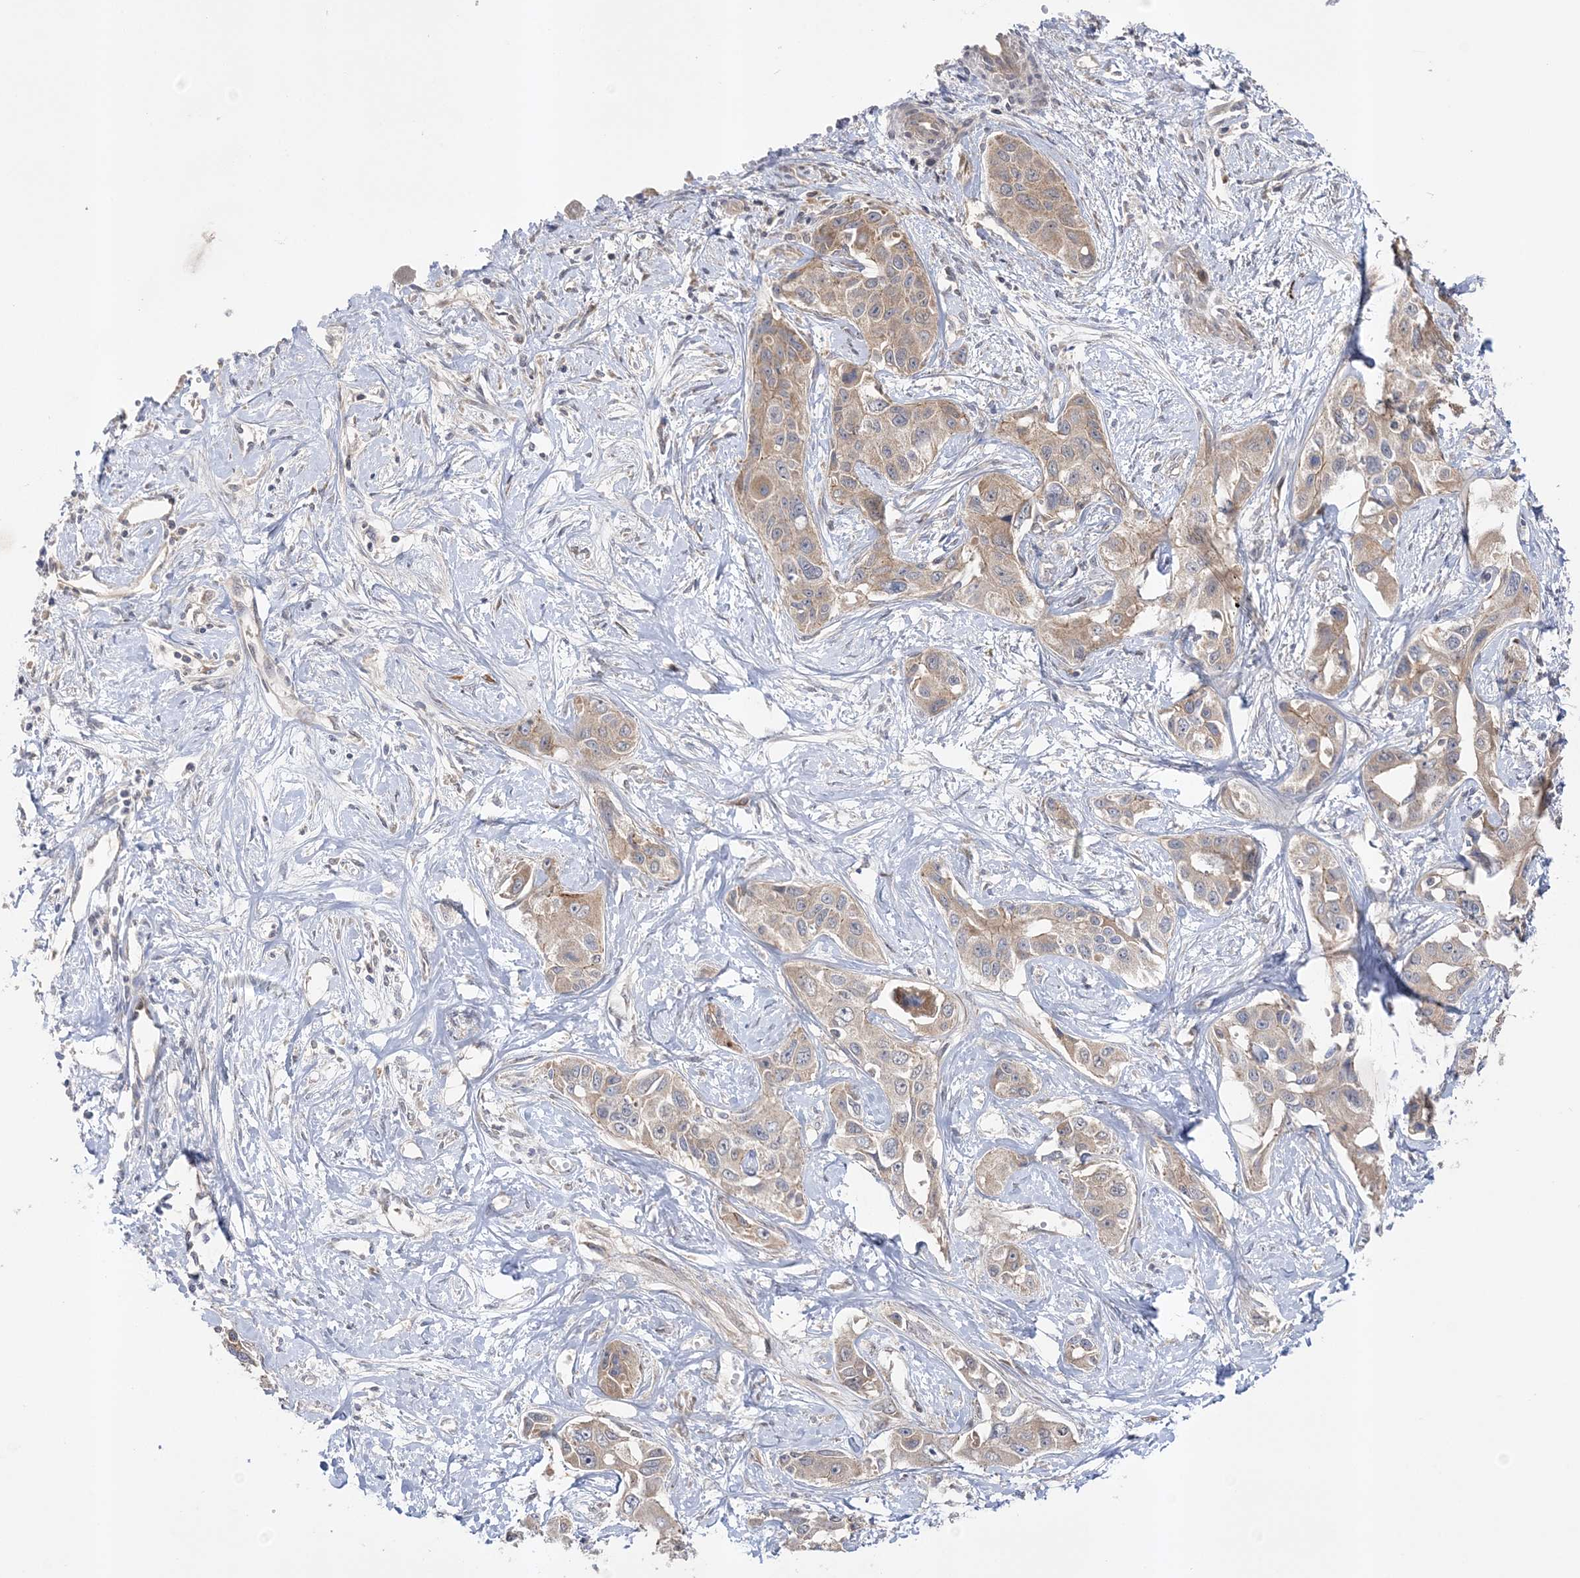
{"staining": {"intensity": "weak", "quantity": ">75%", "location": "cytoplasmic/membranous"}, "tissue": "liver cancer", "cell_type": "Tumor cells", "image_type": "cancer", "snomed": [{"axis": "morphology", "description": "Cholangiocarcinoma"}, {"axis": "topography", "description": "Liver"}], "caption": "Immunohistochemistry micrograph of human liver cancer (cholangiocarcinoma) stained for a protein (brown), which exhibits low levels of weak cytoplasmic/membranous positivity in approximately >75% of tumor cells.", "gene": "MMADHC", "patient": {"sex": "male", "age": 59}}